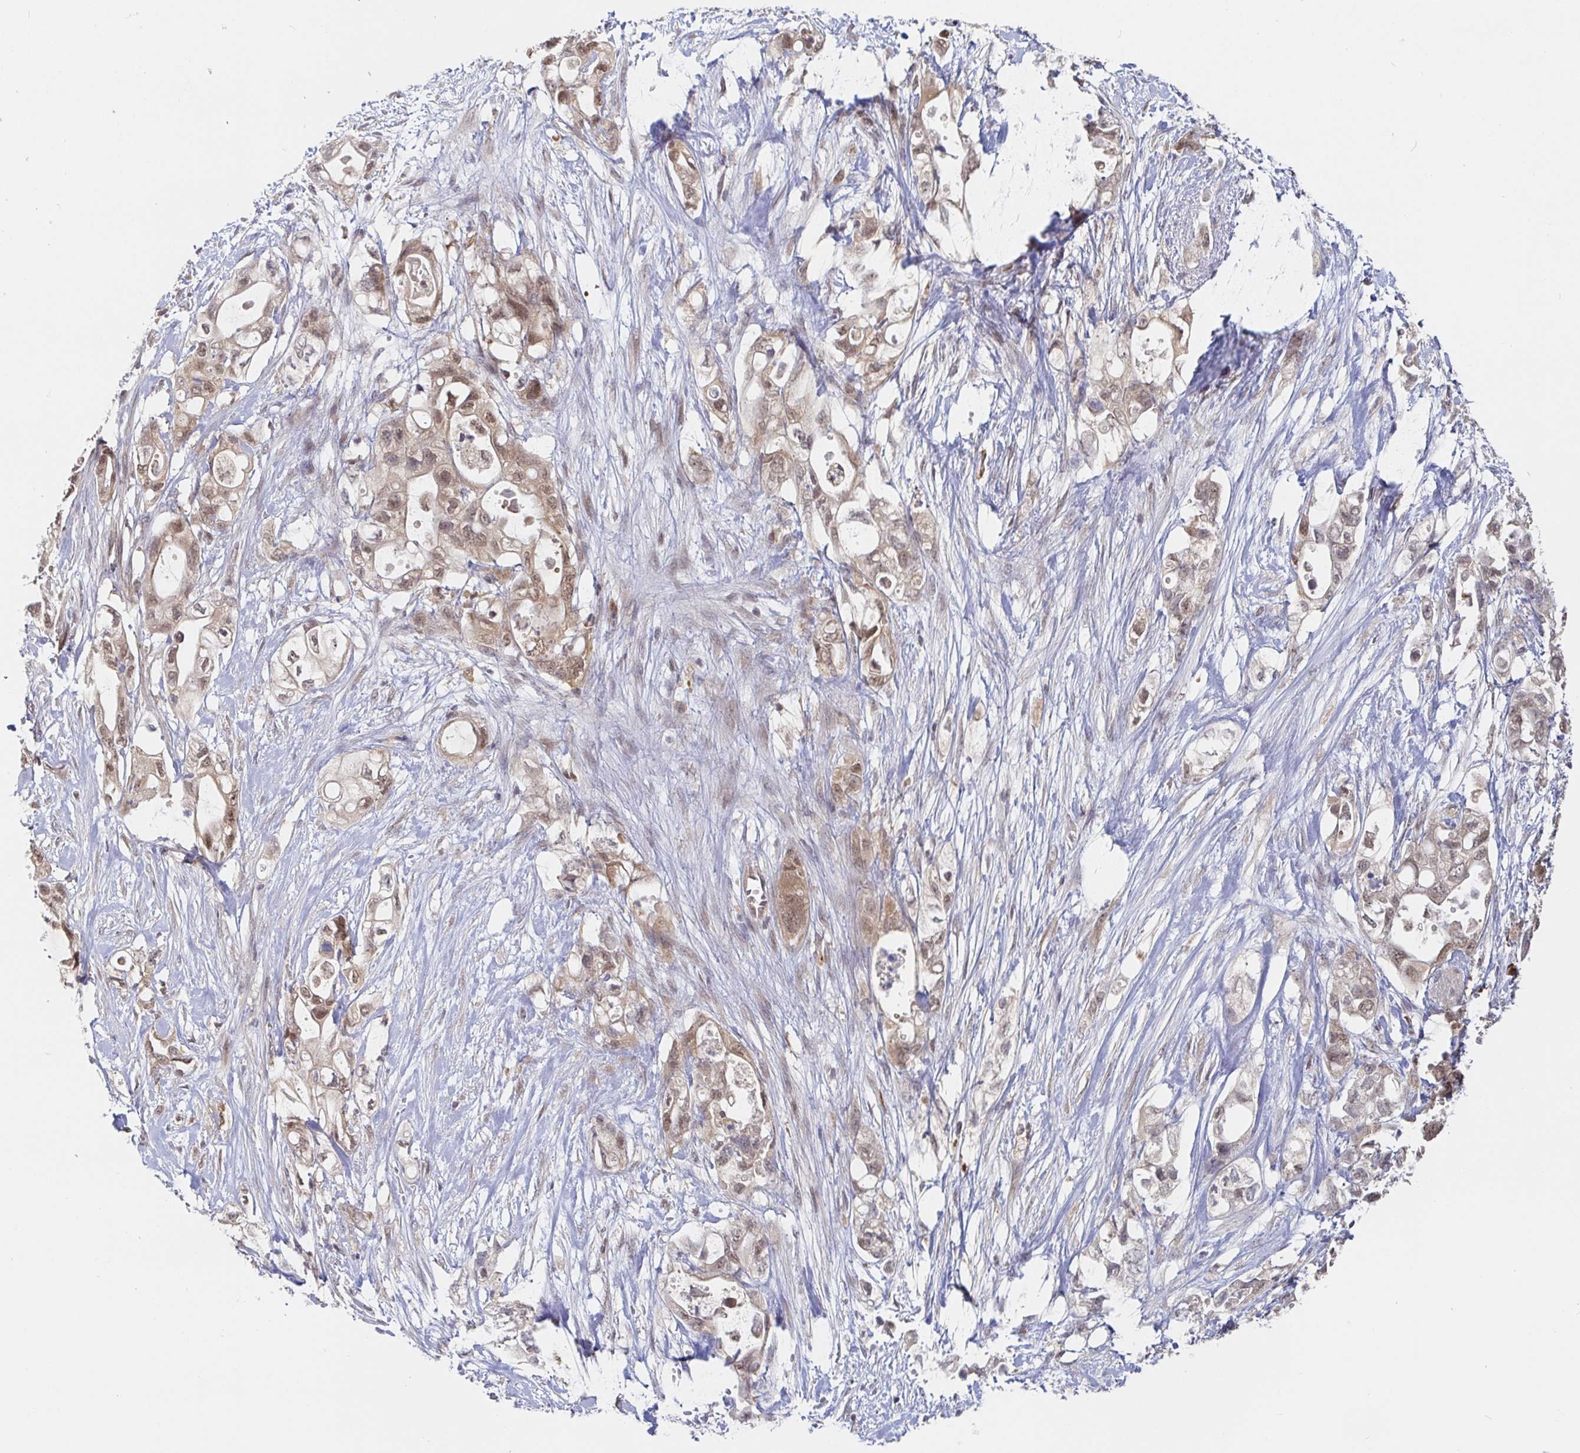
{"staining": {"intensity": "weak", "quantity": ">75%", "location": "cytoplasmic/membranous,nuclear"}, "tissue": "pancreatic cancer", "cell_type": "Tumor cells", "image_type": "cancer", "snomed": [{"axis": "morphology", "description": "Adenocarcinoma, NOS"}, {"axis": "topography", "description": "Pancreas"}], "caption": "There is low levels of weak cytoplasmic/membranous and nuclear staining in tumor cells of pancreatic cancer (adenocarcinoma), as demonstrated by immunohistochemical staining (brown color).", "gene": "ALG1", "patient": {"sex": "female", "age": 72}}